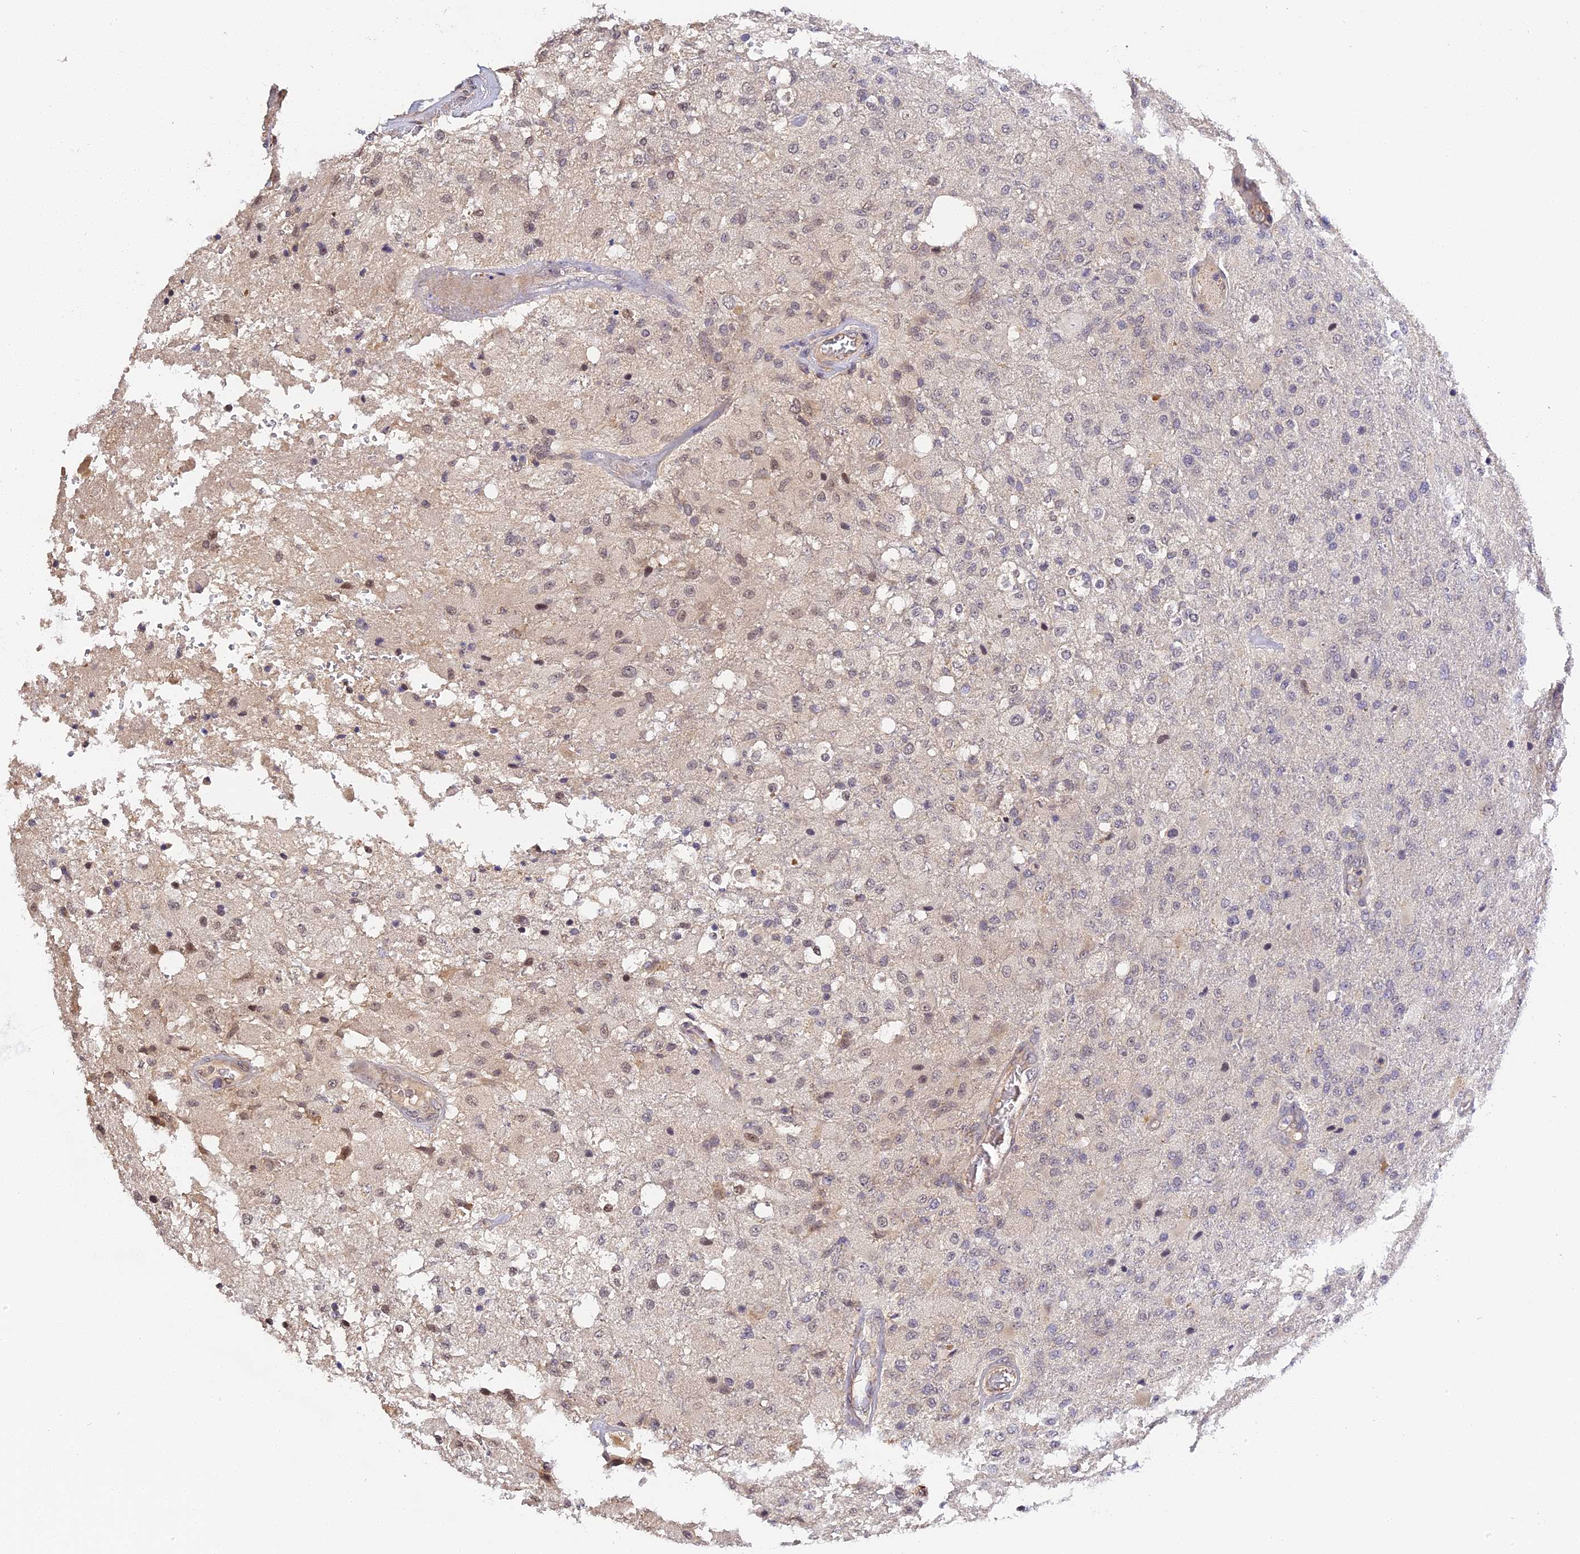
{"staining": {"intensity": "negative", "quantity": "none", "location": "none"}, "tissue": "glioma", "cell_type": "Tumor cells", "image_type": "cancer", "snomed": [{"axis": "morphology", "description": "Normal tissue, NOS"}, {"axis": "morphology", "description": "Glioma, malignant, High grade"}, {"axis": "topography", "description": "Cerebral cortex"}], "caption": "Immunohistochemical staining of human malignant high-grade glioma demonstrates no significant staining in tumor cells.", "gene": "IMPACT", "patient": {"sex": "male", "age": 77}}